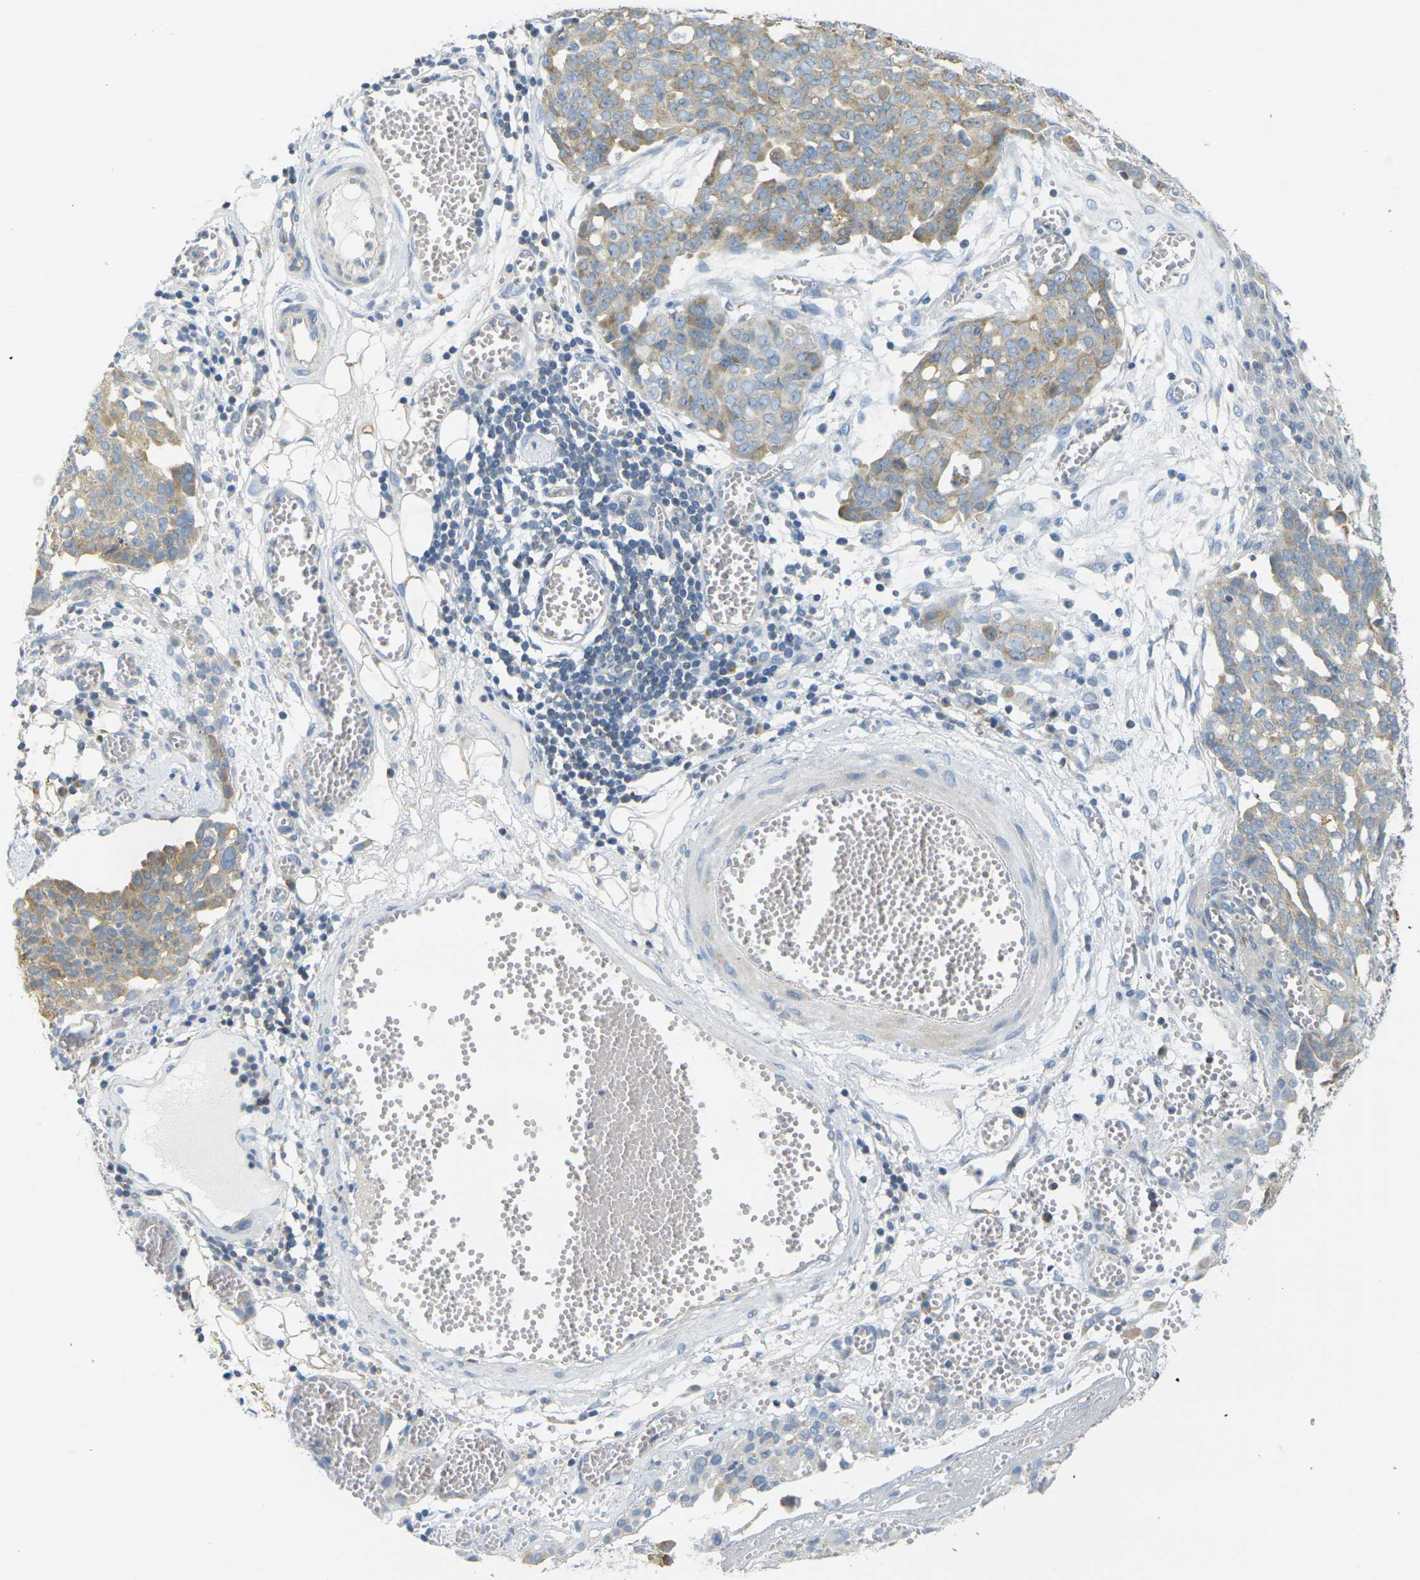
{"staining": {"intensity": "weak", "quantity": ">75%", "location": "cytoplasmic/membranous"}, "tissue": "ovarian cancer", "cell_type": "Tumor cells", "image_type": "cancer", "snomed": [{"axis": "morphology", "description": "Cystadenocarcinoma, serous, NOS"}, {"axis": "topography", "description": "Soft tissue"}, {"axis": "topography", "description": "Ovary"}], "caption": "Serous cystadenocarcinoma (ovarian) stained for a protein (brown) exhibits weak cytoplasmic/membranous positive positivity in about >75% of tumor cells.", "gene": "PARD6B", "patient": {"sex": "female", "age": 57}}